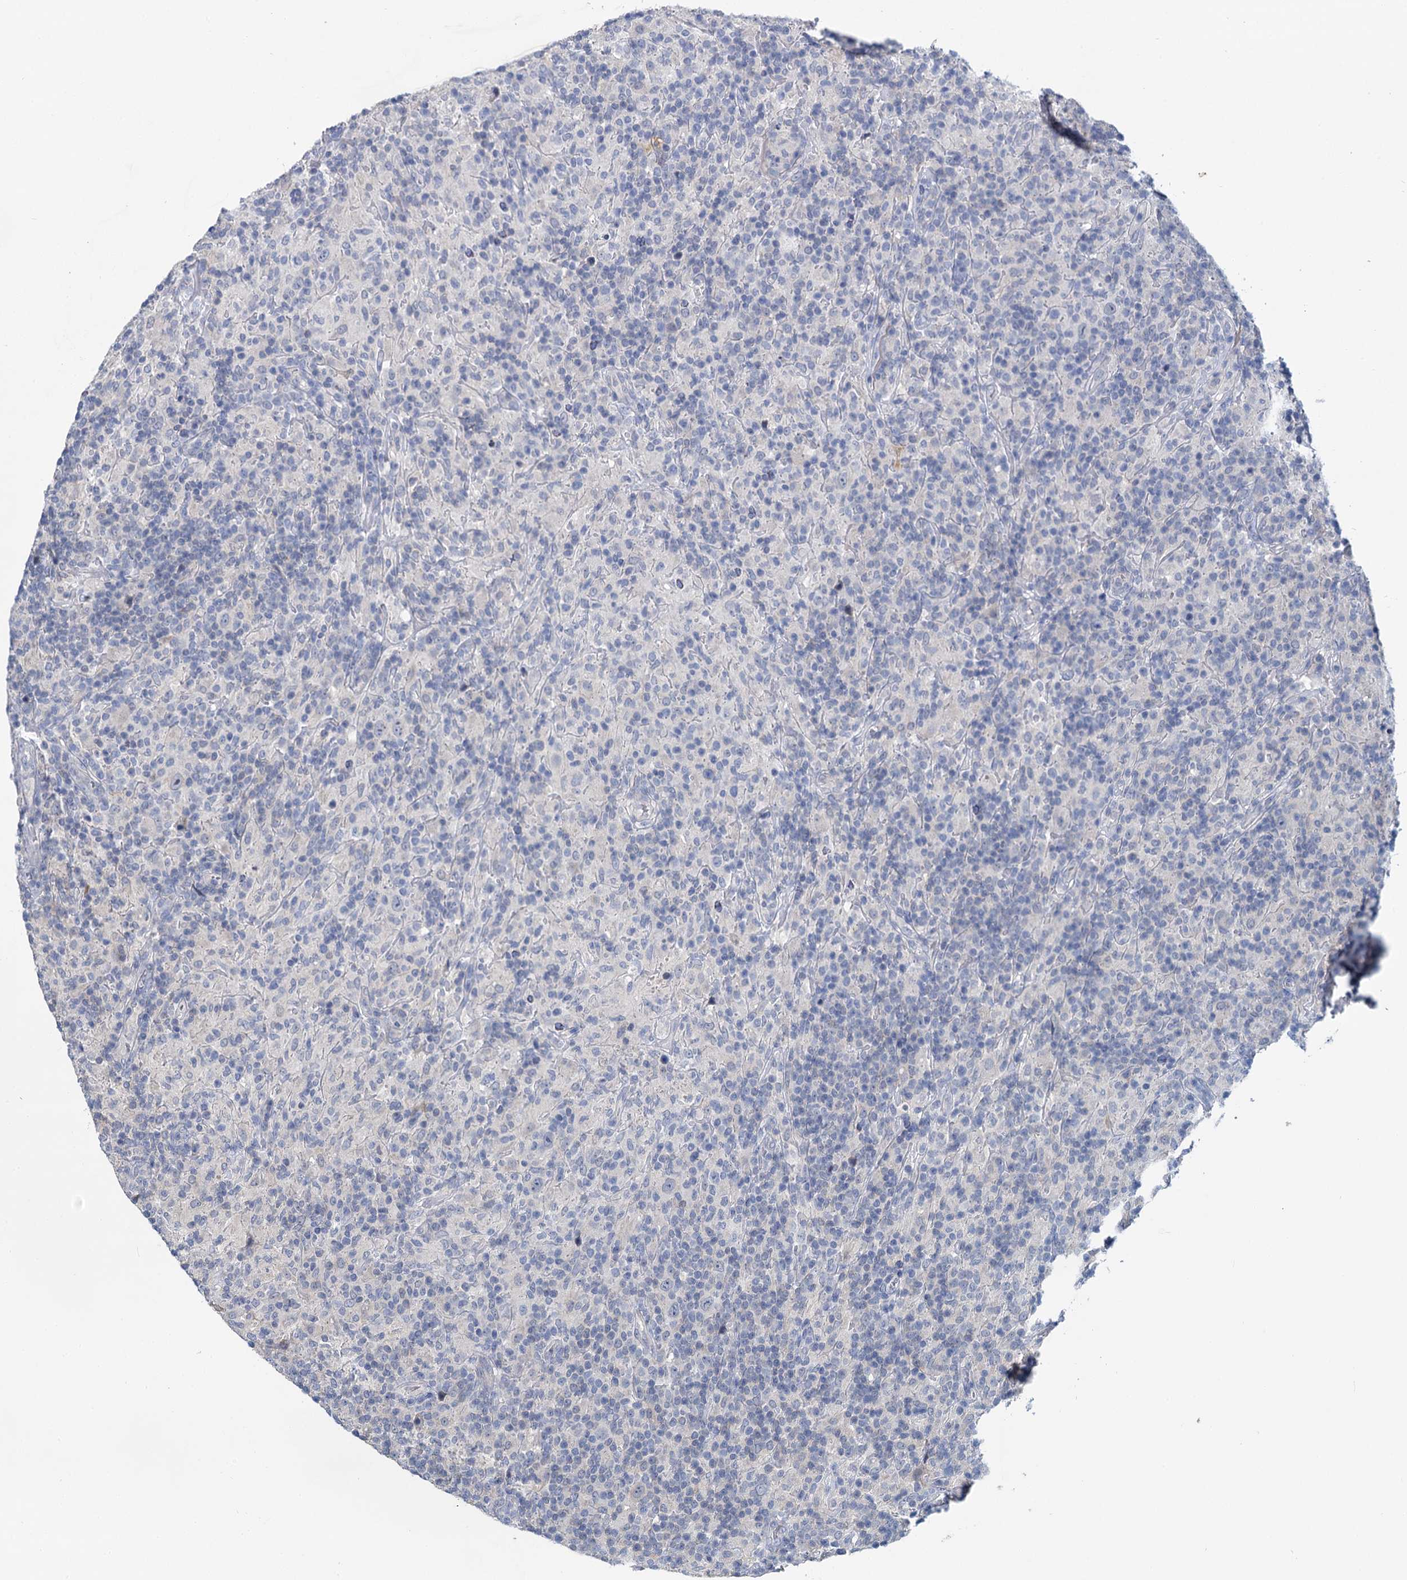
{"staining": {"intensity": "negative", "quantity": "none", "location": "none"}, "tissue": "lymphoma", "cell_type": "Tumor cells", "image_type": "cancer", "snomed": [{"axis": "morphology", "description": "Hodgkin's disease, NOS"}, {"axis": "topography", "description": "Lymph node"}], "caption": "The immunohistochemistry micrograph has no significant positivity in tumor cells of Hodgkin's disease tissue. (DAB (3,3'-diaminobenzidine) immunohistochemistry (IHC), high magnification).", "gene": "ANKRD42", "patient": {"sex": "male", "age": 70}}